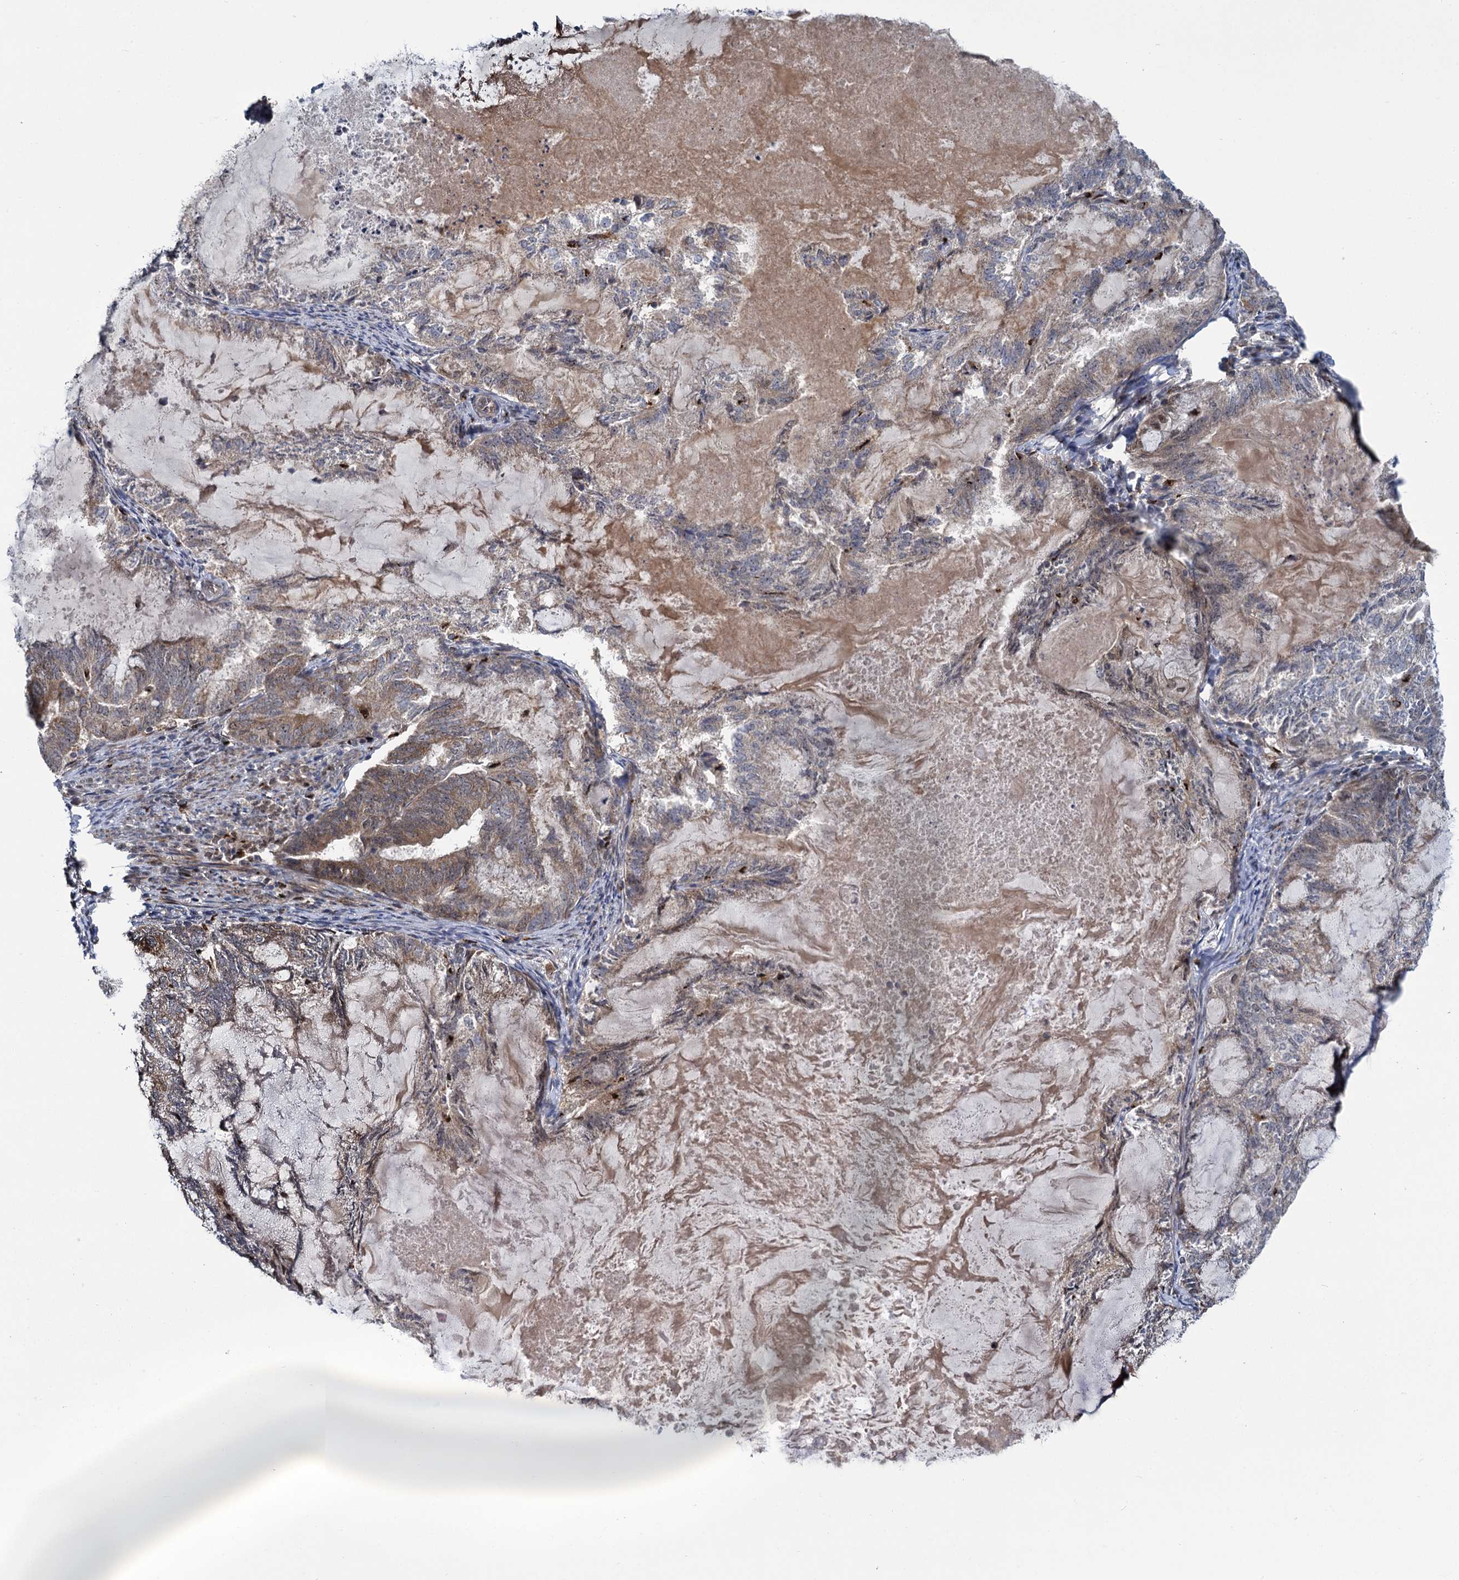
{"staining": {"intensity": "moderate", "quantity": "<25%", "location": "cytoplasmic/membranous,nuclear"}, "tissue": "endometrial cancer", "cell_type": "Tumor cells", "image_type": "cancer", "snomed": [{"axis": "morphology", "description": "Adenocarcinoma, NOS"}, {"axis": "topography", "description": "Endometrium"}], "caption": "Human endometrial cancer stained with a brown dye displays moderate cytoplasmic/membranous and nuclear positive expression in approximately <25% of tumor cells.", "gene": "GAL3ST4", "patient": {"sex": "female", "age": 86}}